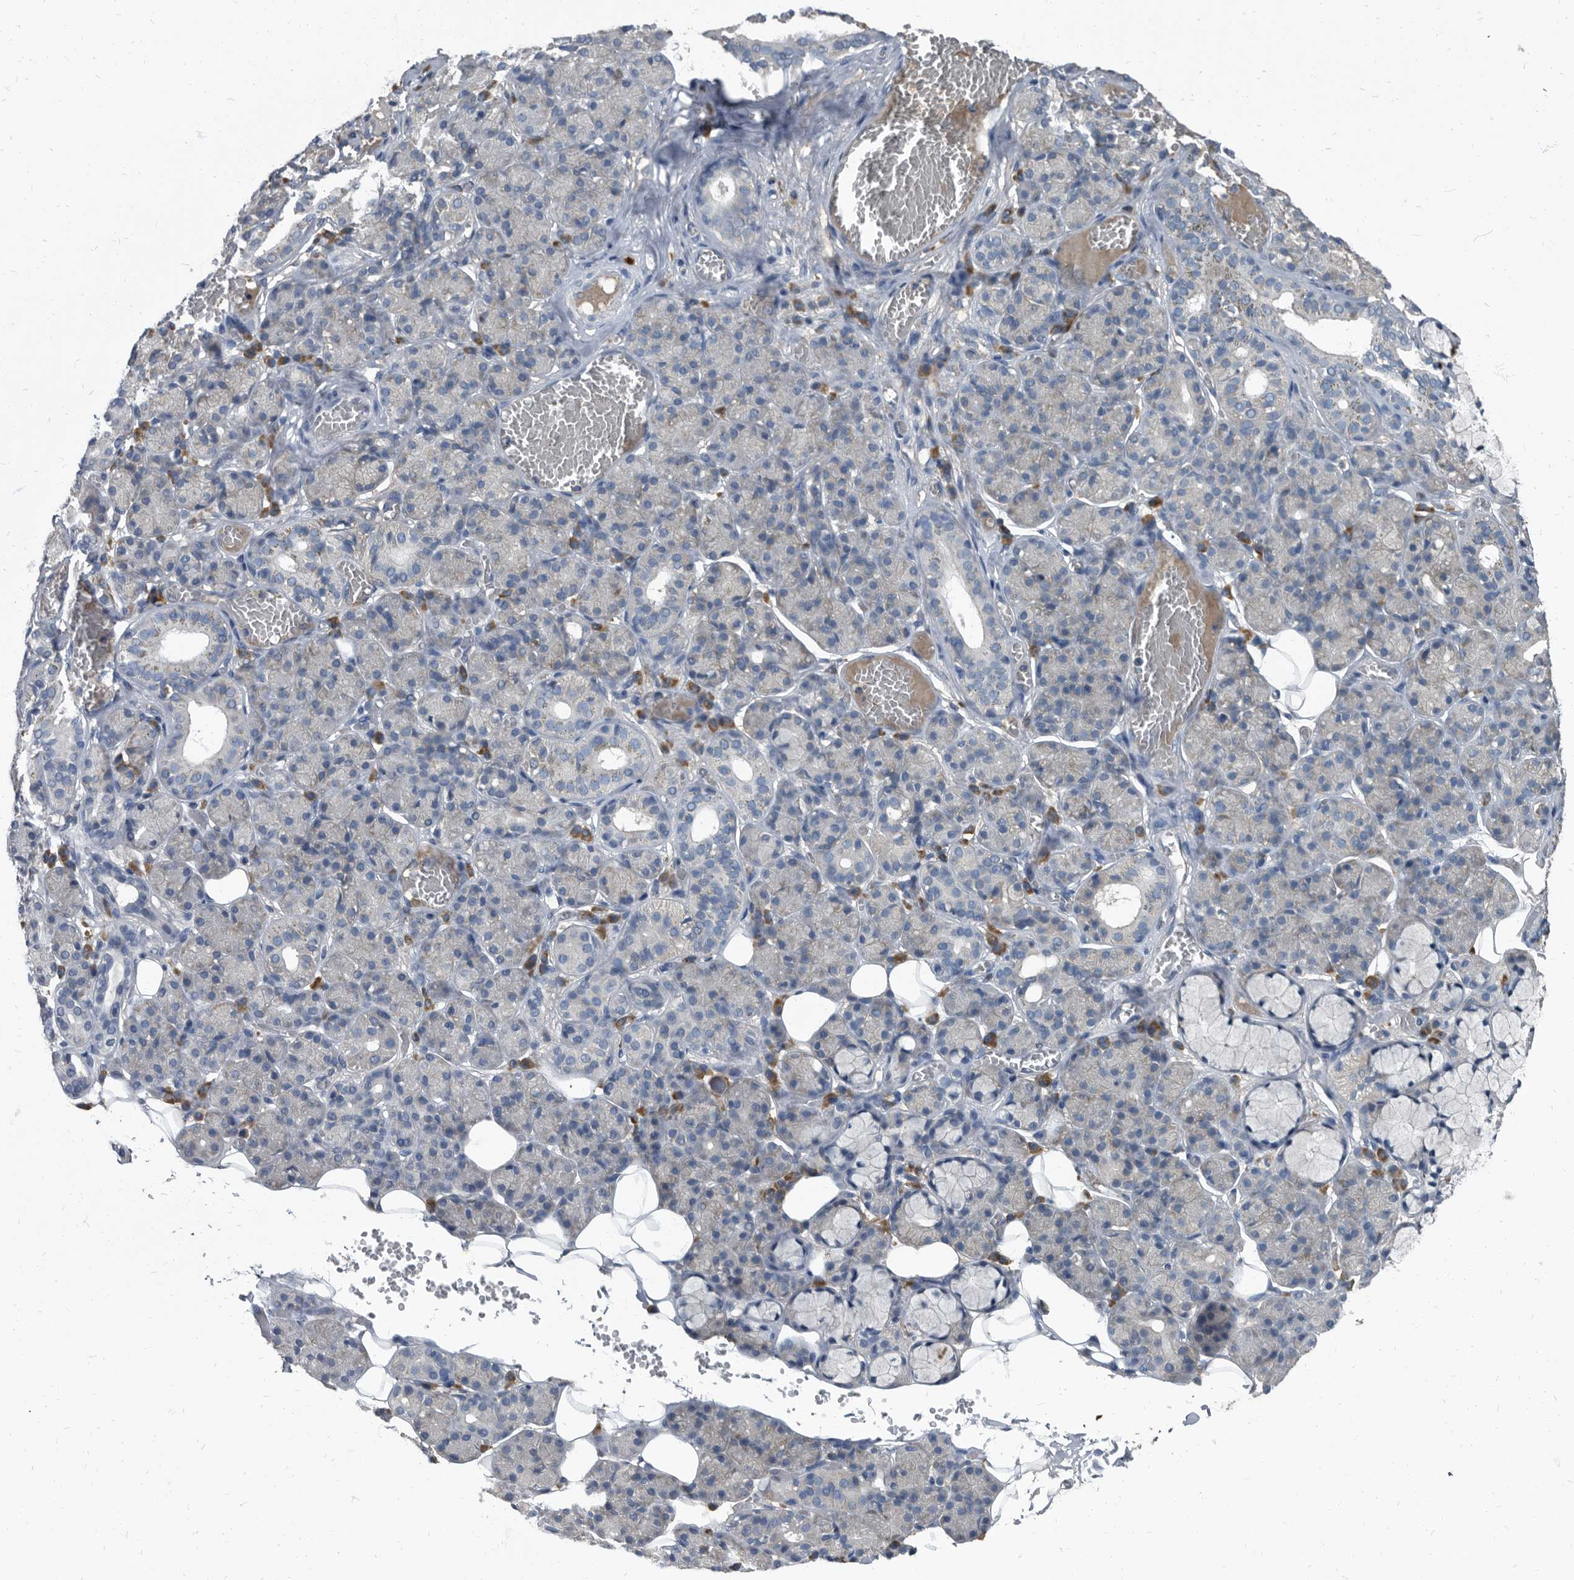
{"staining": {"intensity": "negative", "quantity": "none", "location": "none"}, "tissue": "salivary gland", "cell_type": "Glandular cells", "image_type": "normal", "snomed": [{"axis": "morphology", "description": "Normal tissue, NOS"}, {"axis": "topography", "description": "Salivary gland"}], "caption": "Glandular cells show no significant positivity in benign salivary gland.", "gene": "CDV3", "patient": {"sex": "male", "age": 63}}